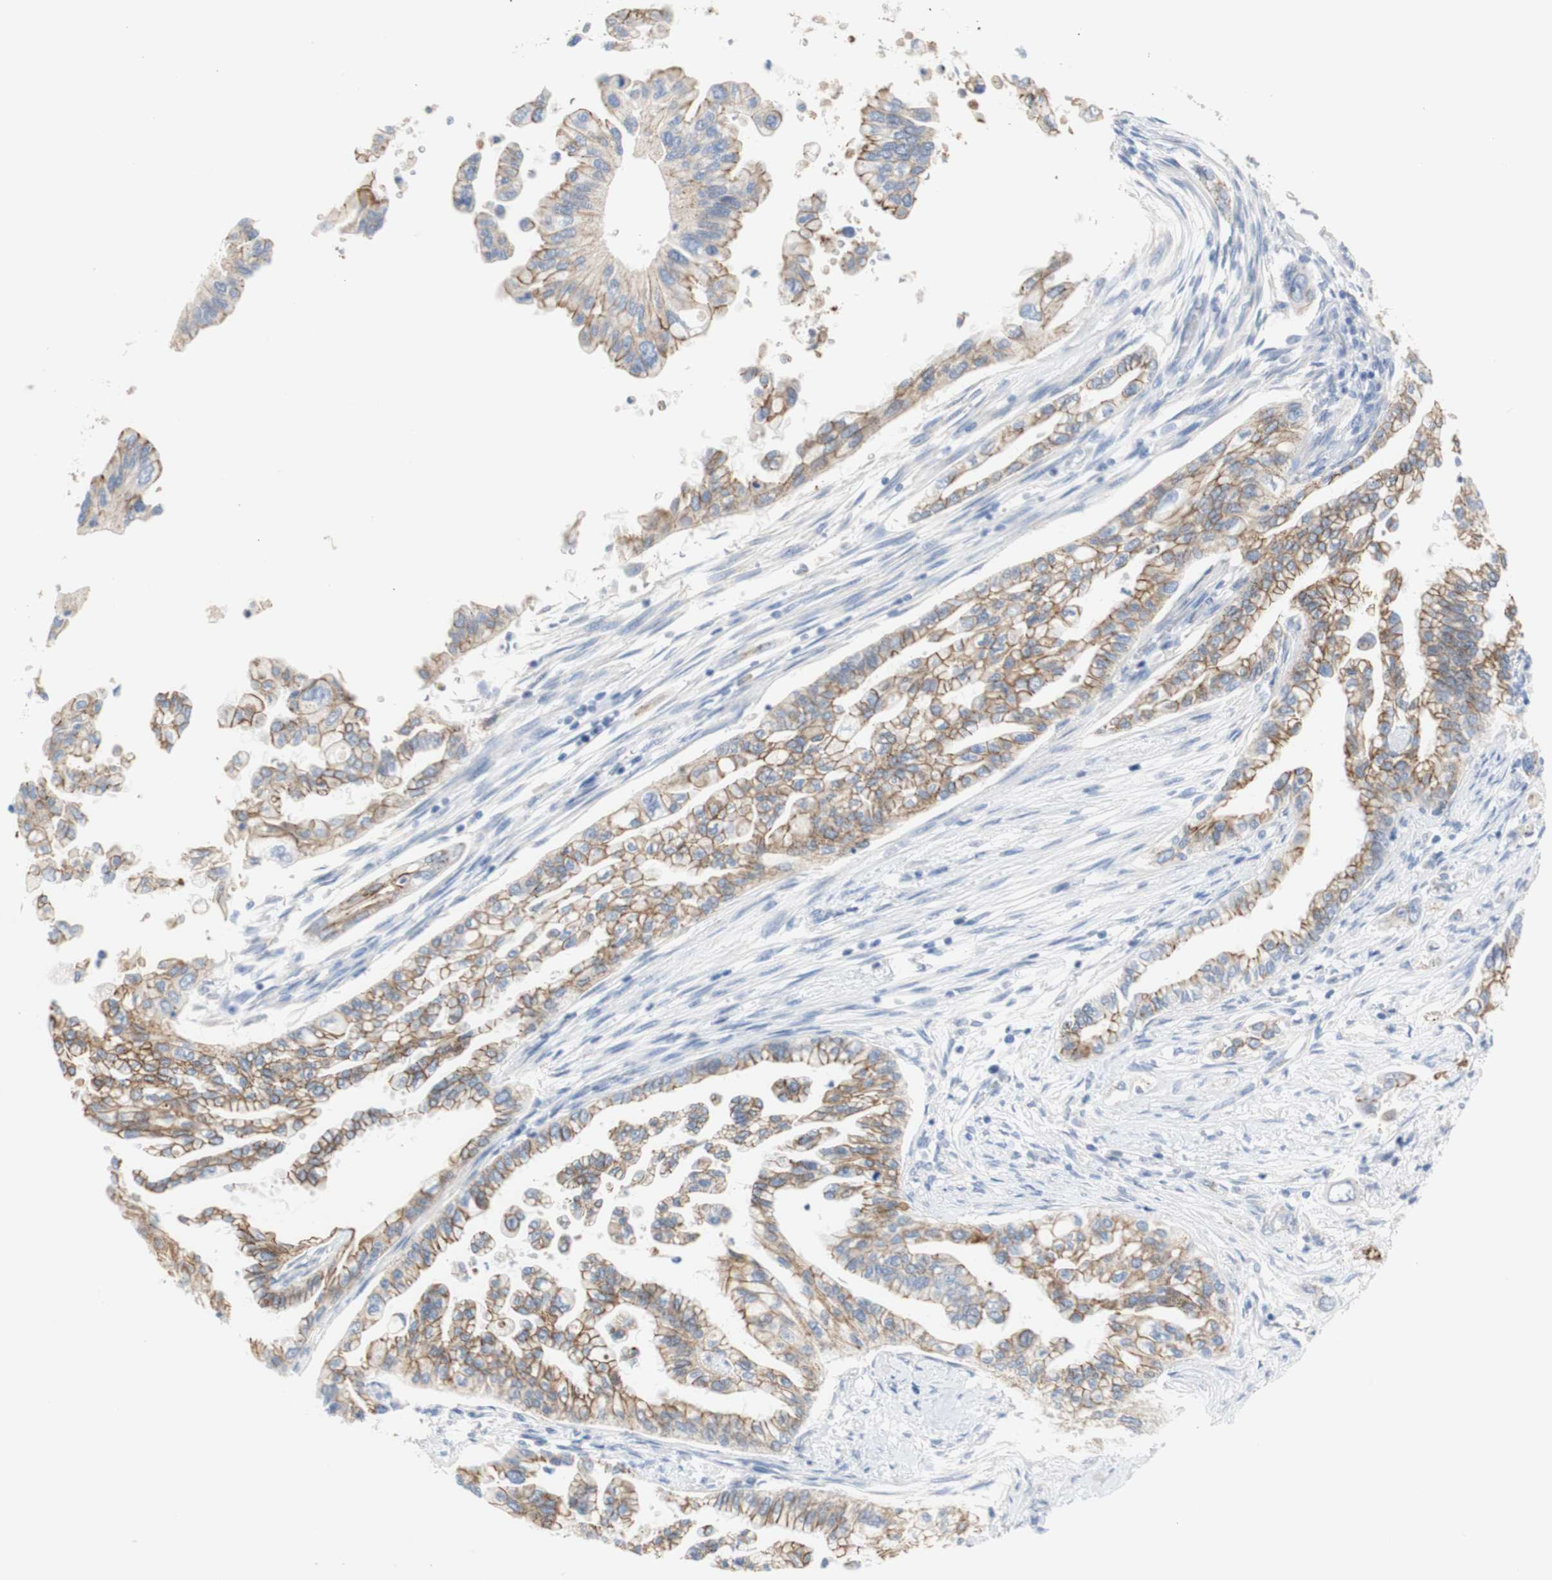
{"staining": {"intensity": "moderate", "quantity": ">75%", "location": "cytoplasmic/membranous"}, "tissue": "pancreatic cancer", "cell_type": "Tumor cells", "image_type": "cancer", "snomed": [{"axis": "morphology", "description": "Normal tissue, NOS"}, {"axis": "topography", "description": "Pancreas"}], "caption": "The image reveals immunohistochemical staining of pancreatic cancer. There is moderate cytoplasmic/membranous positivity is present in approximately >75% of tumor cells.", "gene": "DSC2", "patient": {"sex": "male", "age": 42}}